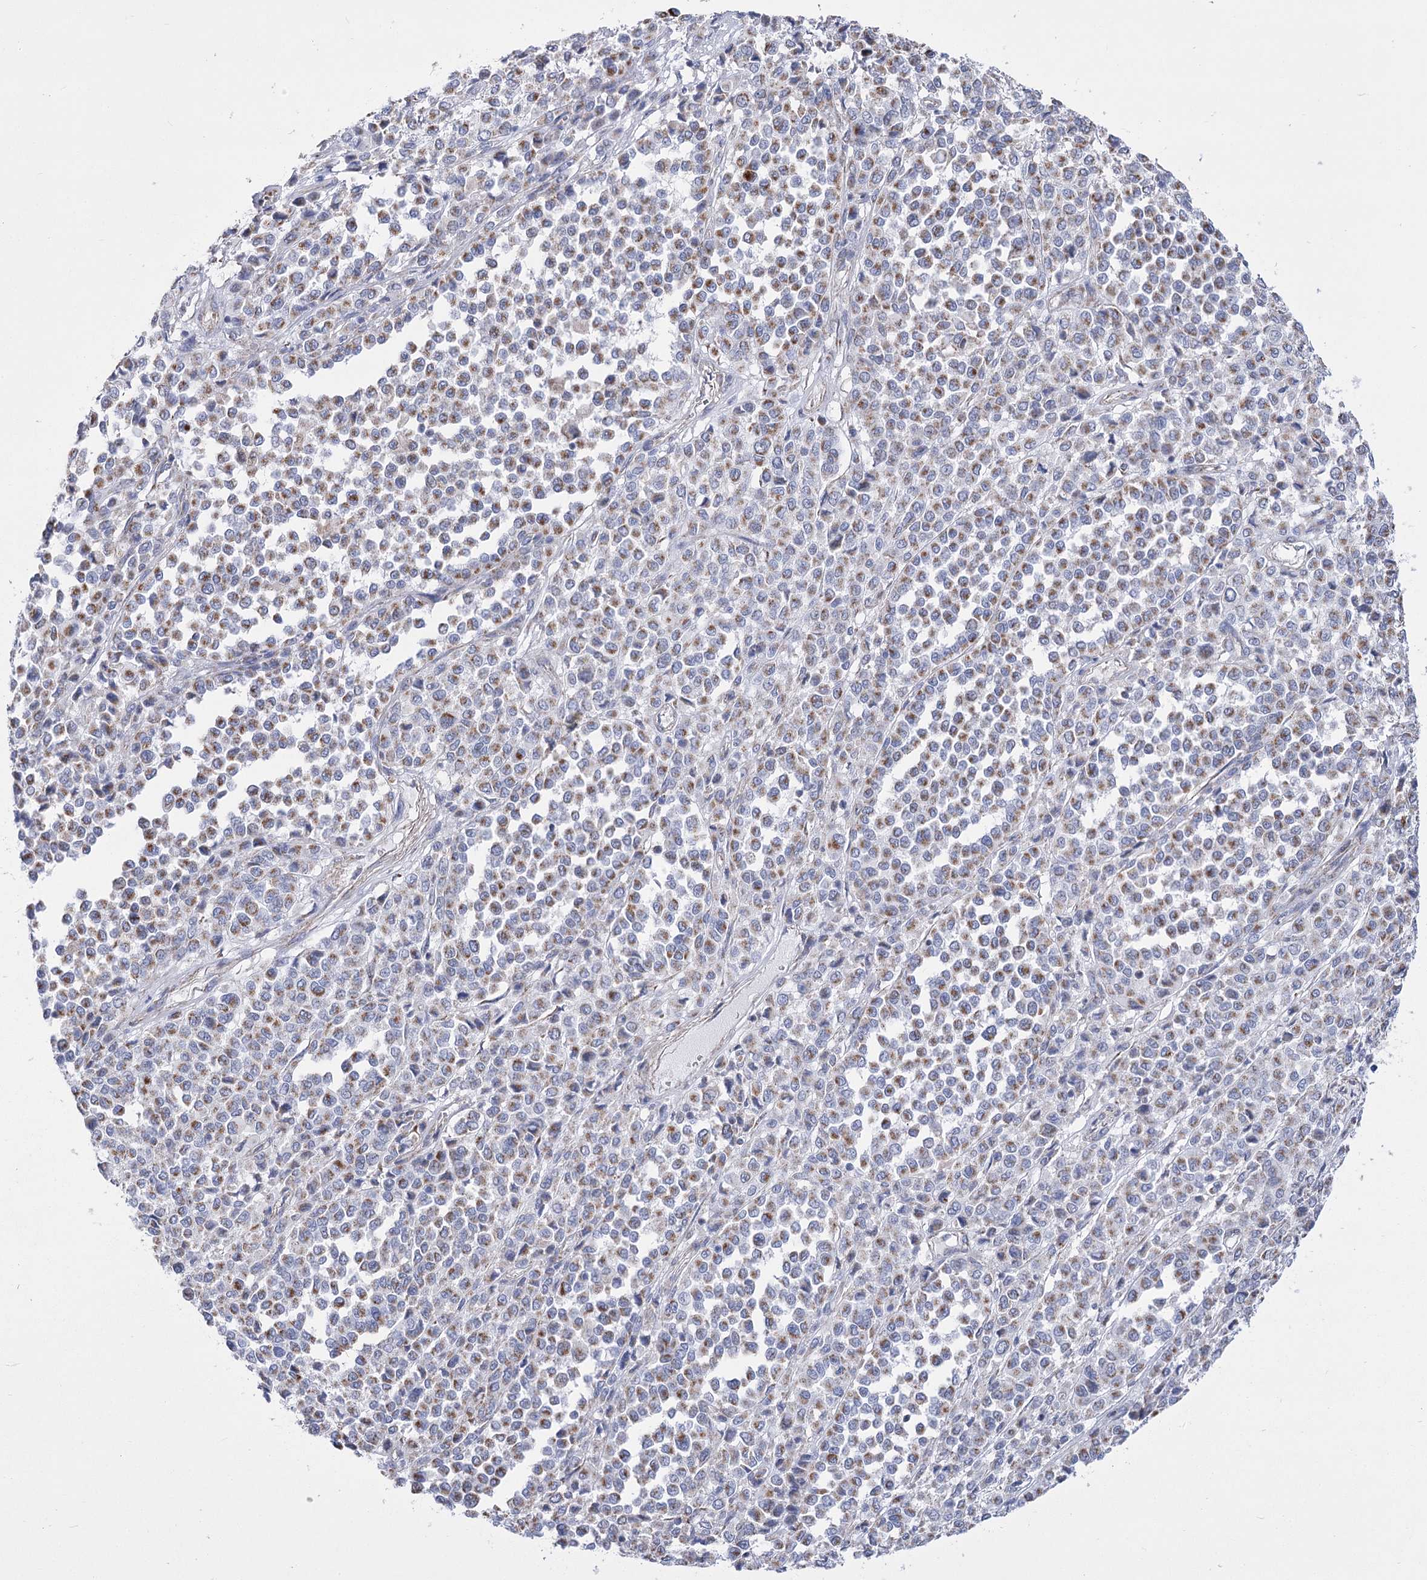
{"staining": {"intensity": "strong", "quantity": "25%-75%", "location": "cytoplasmic/membranous"}, "tissue": "melanoma", "cell_type": "Tumor cells", "image_type": "cancer", "snomed": [{"axis": "morphology", "description": "Malignant melanoma, Metastatic site"}, {"axis": "topography", "description": "Pancreas"}], "caption": "IHC image of malignant melanoma (metastatic site) stained for a protein (brown), which exhibits high levels of strong cytoplasmic/membranous positivity in approximately 25%-75% of tumor cells.", "gene": "PDHB", "patient": {"sex": "female", "age": 30}}